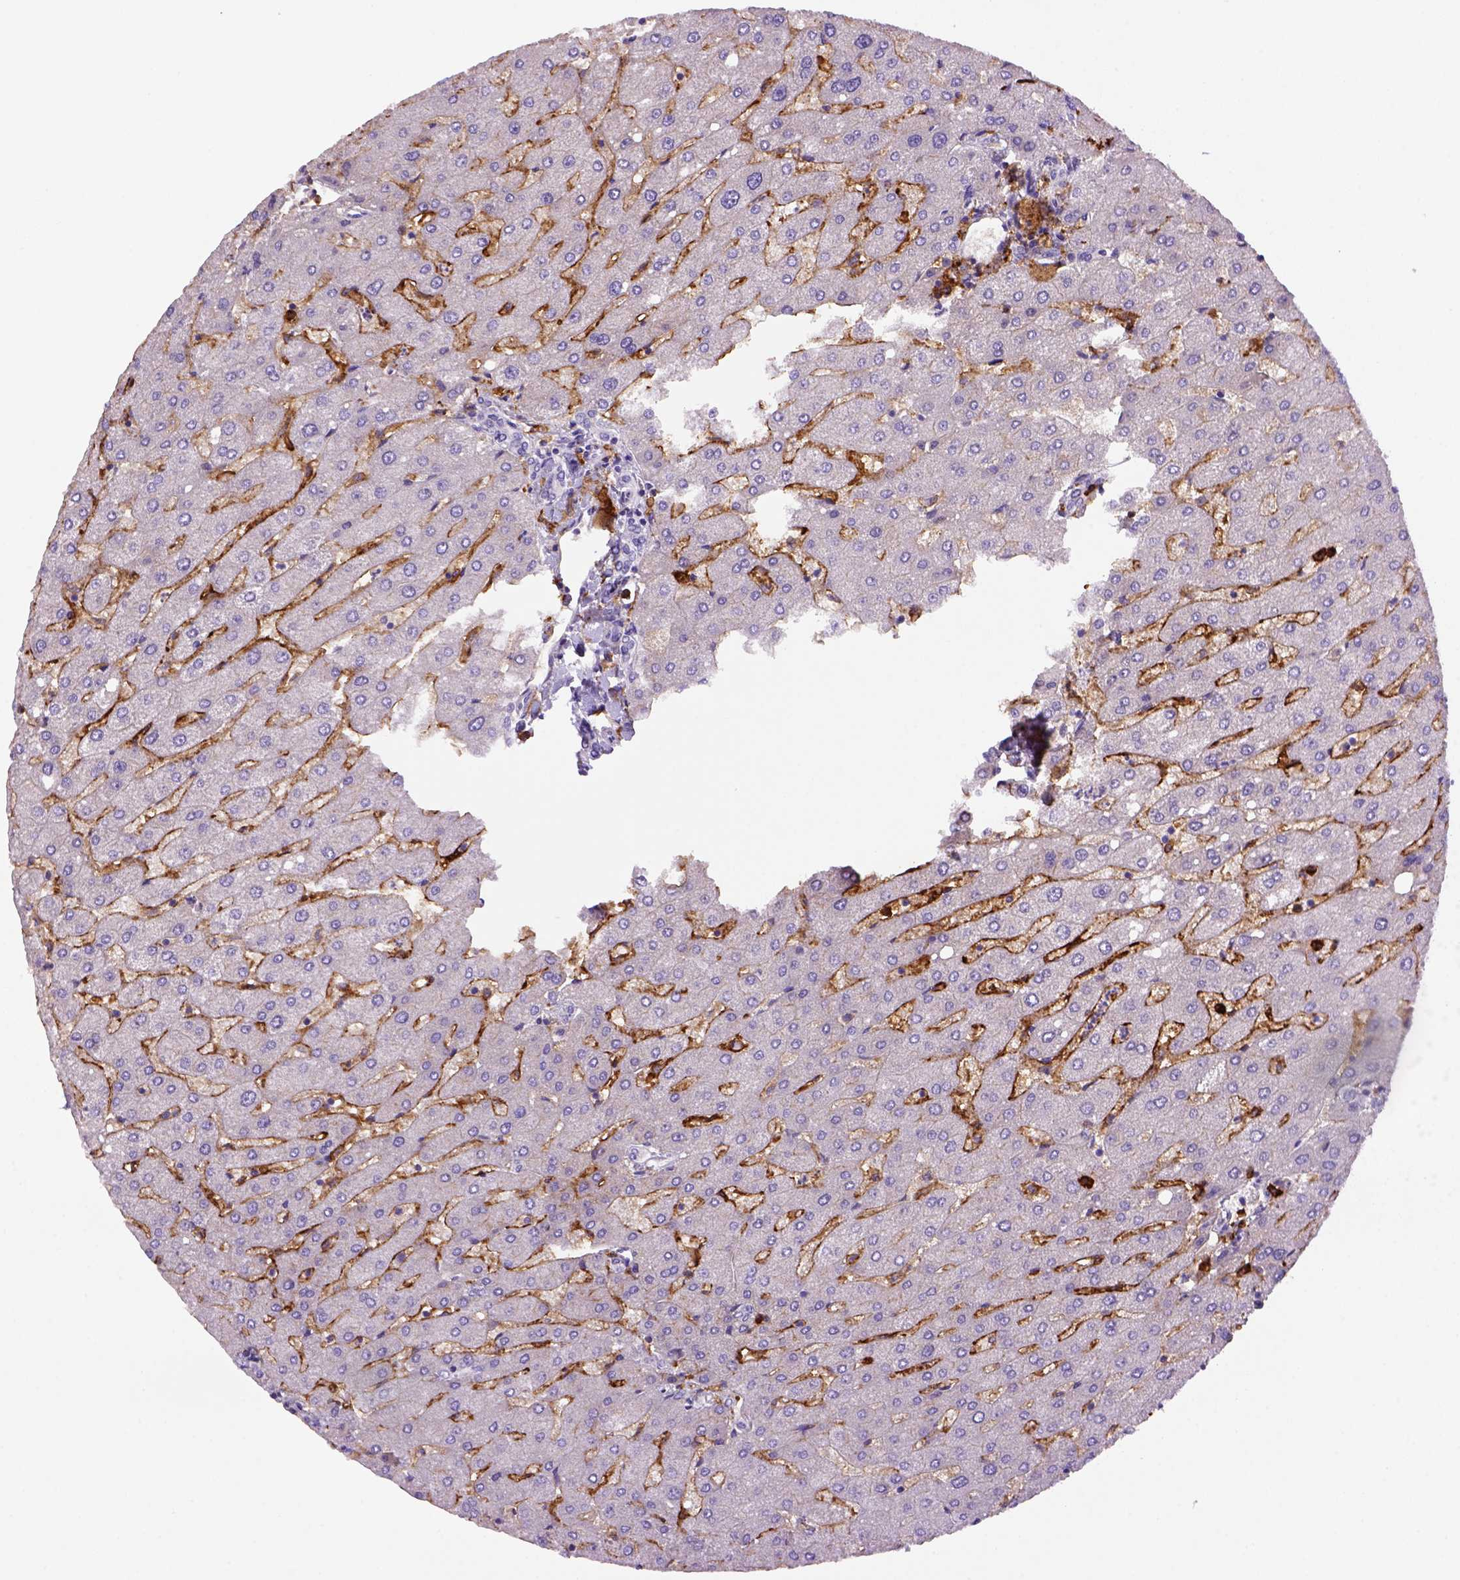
{"staining": {"intensity": "negative", "quantity": "none", "location": "none"}, "tissue": "liver", "cell_type": "Cholangiocytes", "image_type": "normal", "snomed": [{"axis": "morphology", "description": "Normal tissue, NOS"}, {"axis": "topography", "description": "Liver"}], "caption": "A high-resolution image shows immunohistochemistry (IHC) staining of normal liver, which shows no significant positivity in cholangiocytes. (DAB immunohistochemistry (IHC) visualized using brightfield microscopy, high magnification).", "gene": "CD14", "patient": {"sex": "male", "age": 67}}